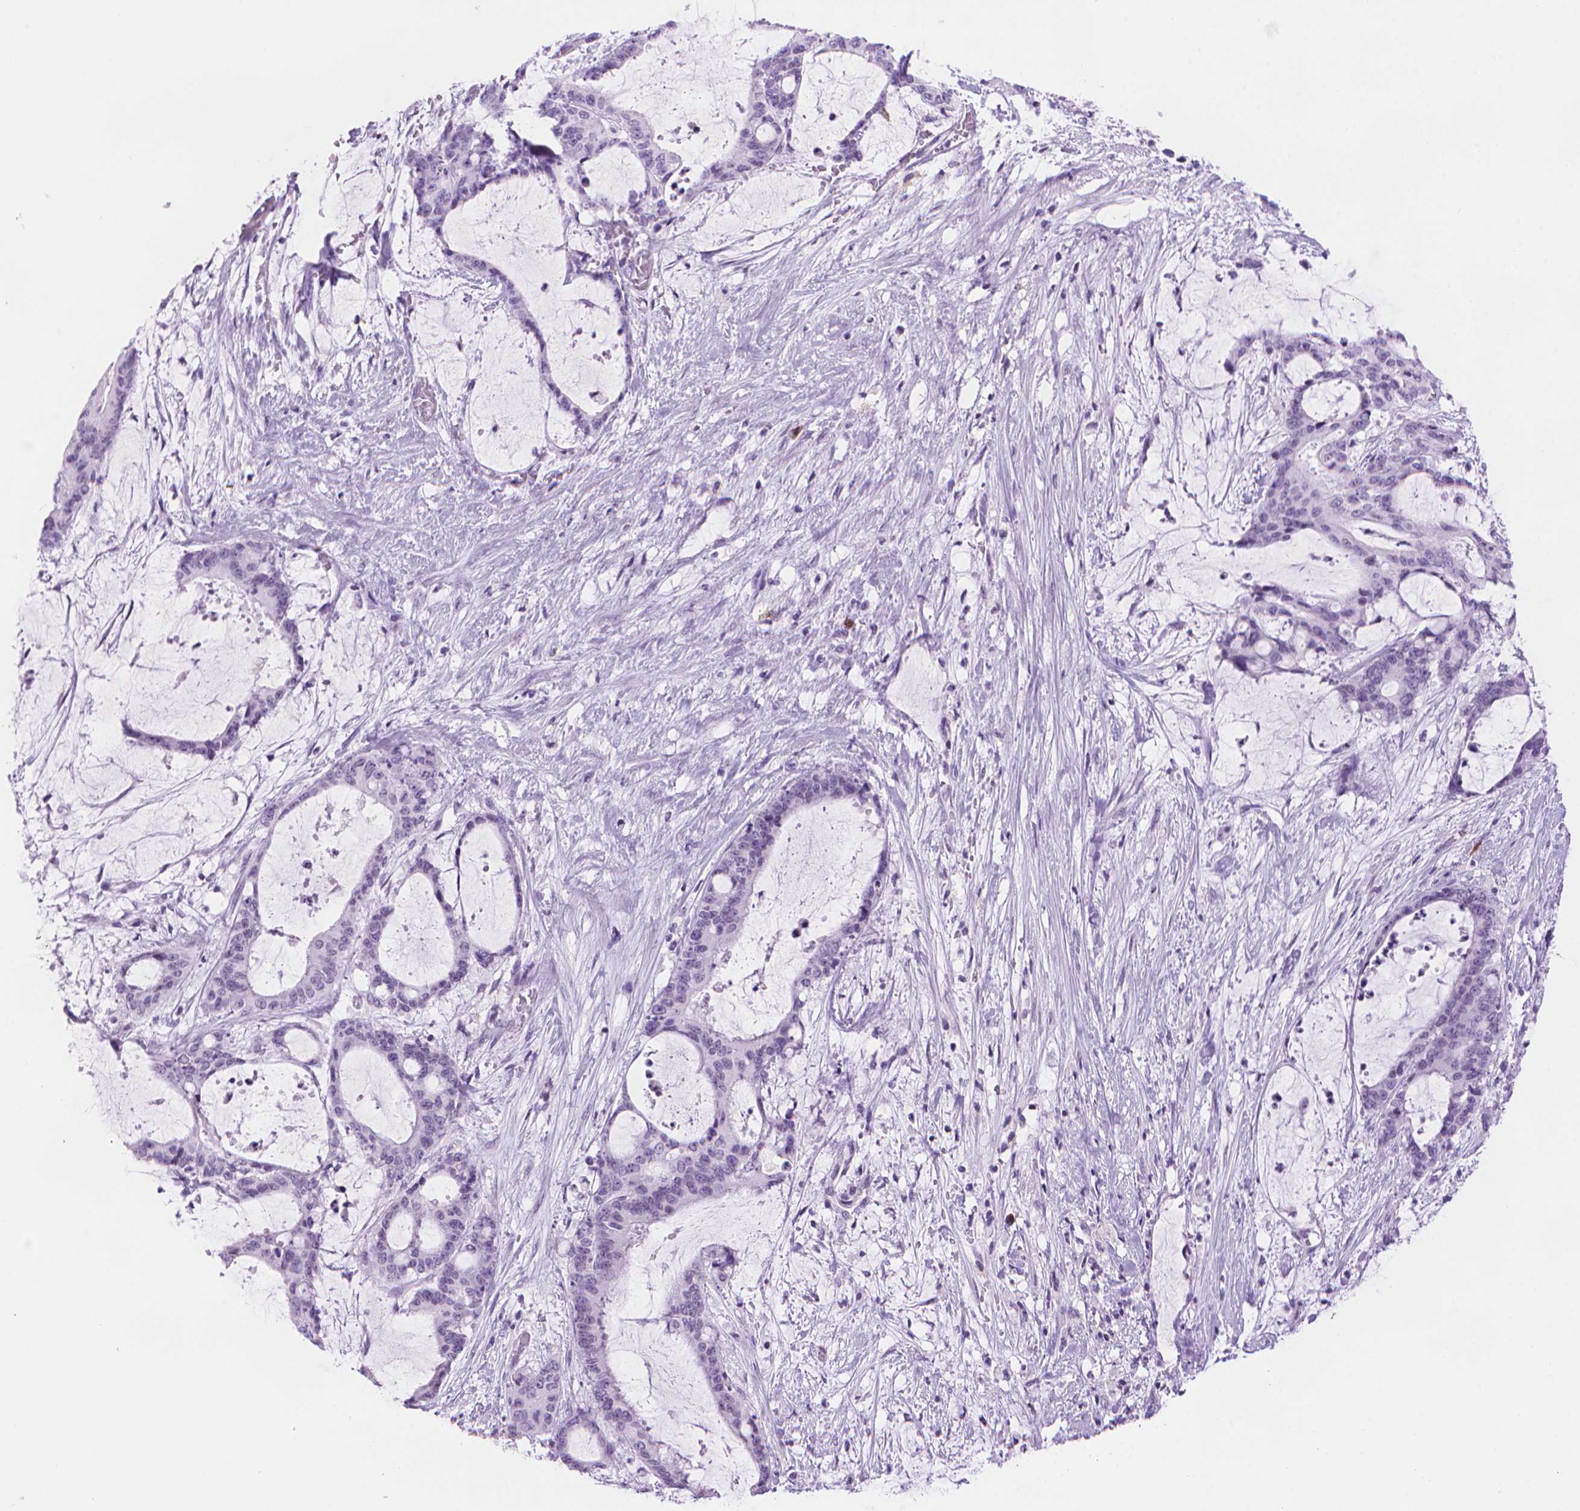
{"staining": {"intensity": "negative", "quantity": "none", "location": "none"}, "tissue": "liver cancer", "cell_type": "Tumor cells", "image_type": "cancer", "snomed": [{"axis": "morphology", "description": "Normal tissue, NOS"}, {"axis": "morphology", "description": "Cholangiocarcinoma"}, {"axis": "topography", "description": "Liver"}, {"axis": "topography", "description": "Peripheral nerve tissue"}], "caption": "A high-resolution image shows IHC staining of liver cancer, which shows no significant positivity in tumor cells.", "gene": "TMEM184A", "patient": {"sex": "female", "age": 73}}